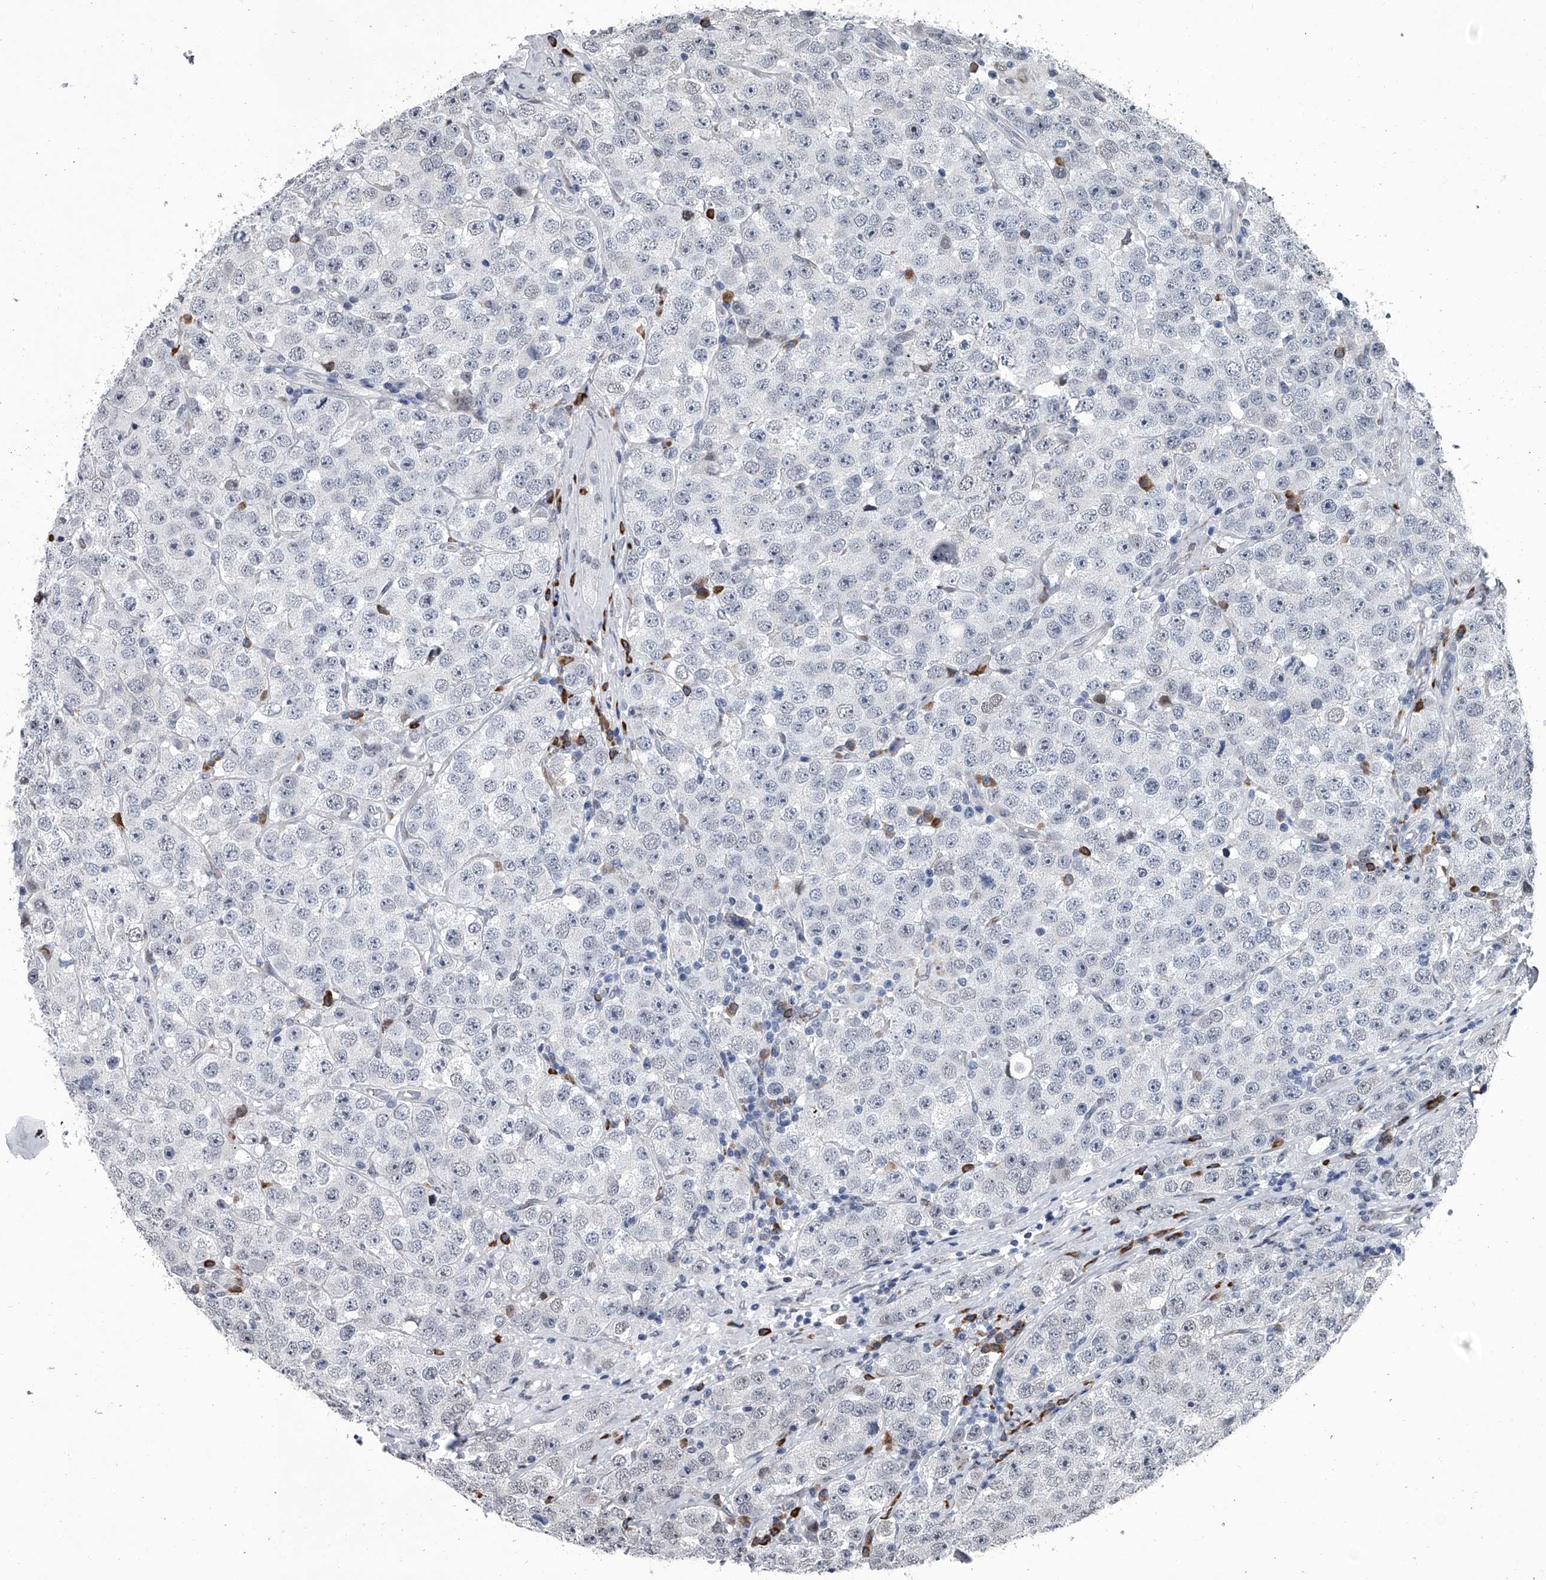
{"staining": {"intensity": "negative", "quantity": "none", "location": "none"}, "tissue": "testis cancer", "cell_type": "Tumor cells", "image_type": "cancer", "snomed": [{"axis": "morphology", "description": "Seminoma, NOS"}, {"axis": "topography", "description": "Testis"}], "caption": "Immunohistochemistry photomicrograph of testis seminoma stained for a protein (brown), which reveals no positivity in tumor cells.", "gene": "PPP2R5D", "patient": {"sex": "male", "age": 28}}